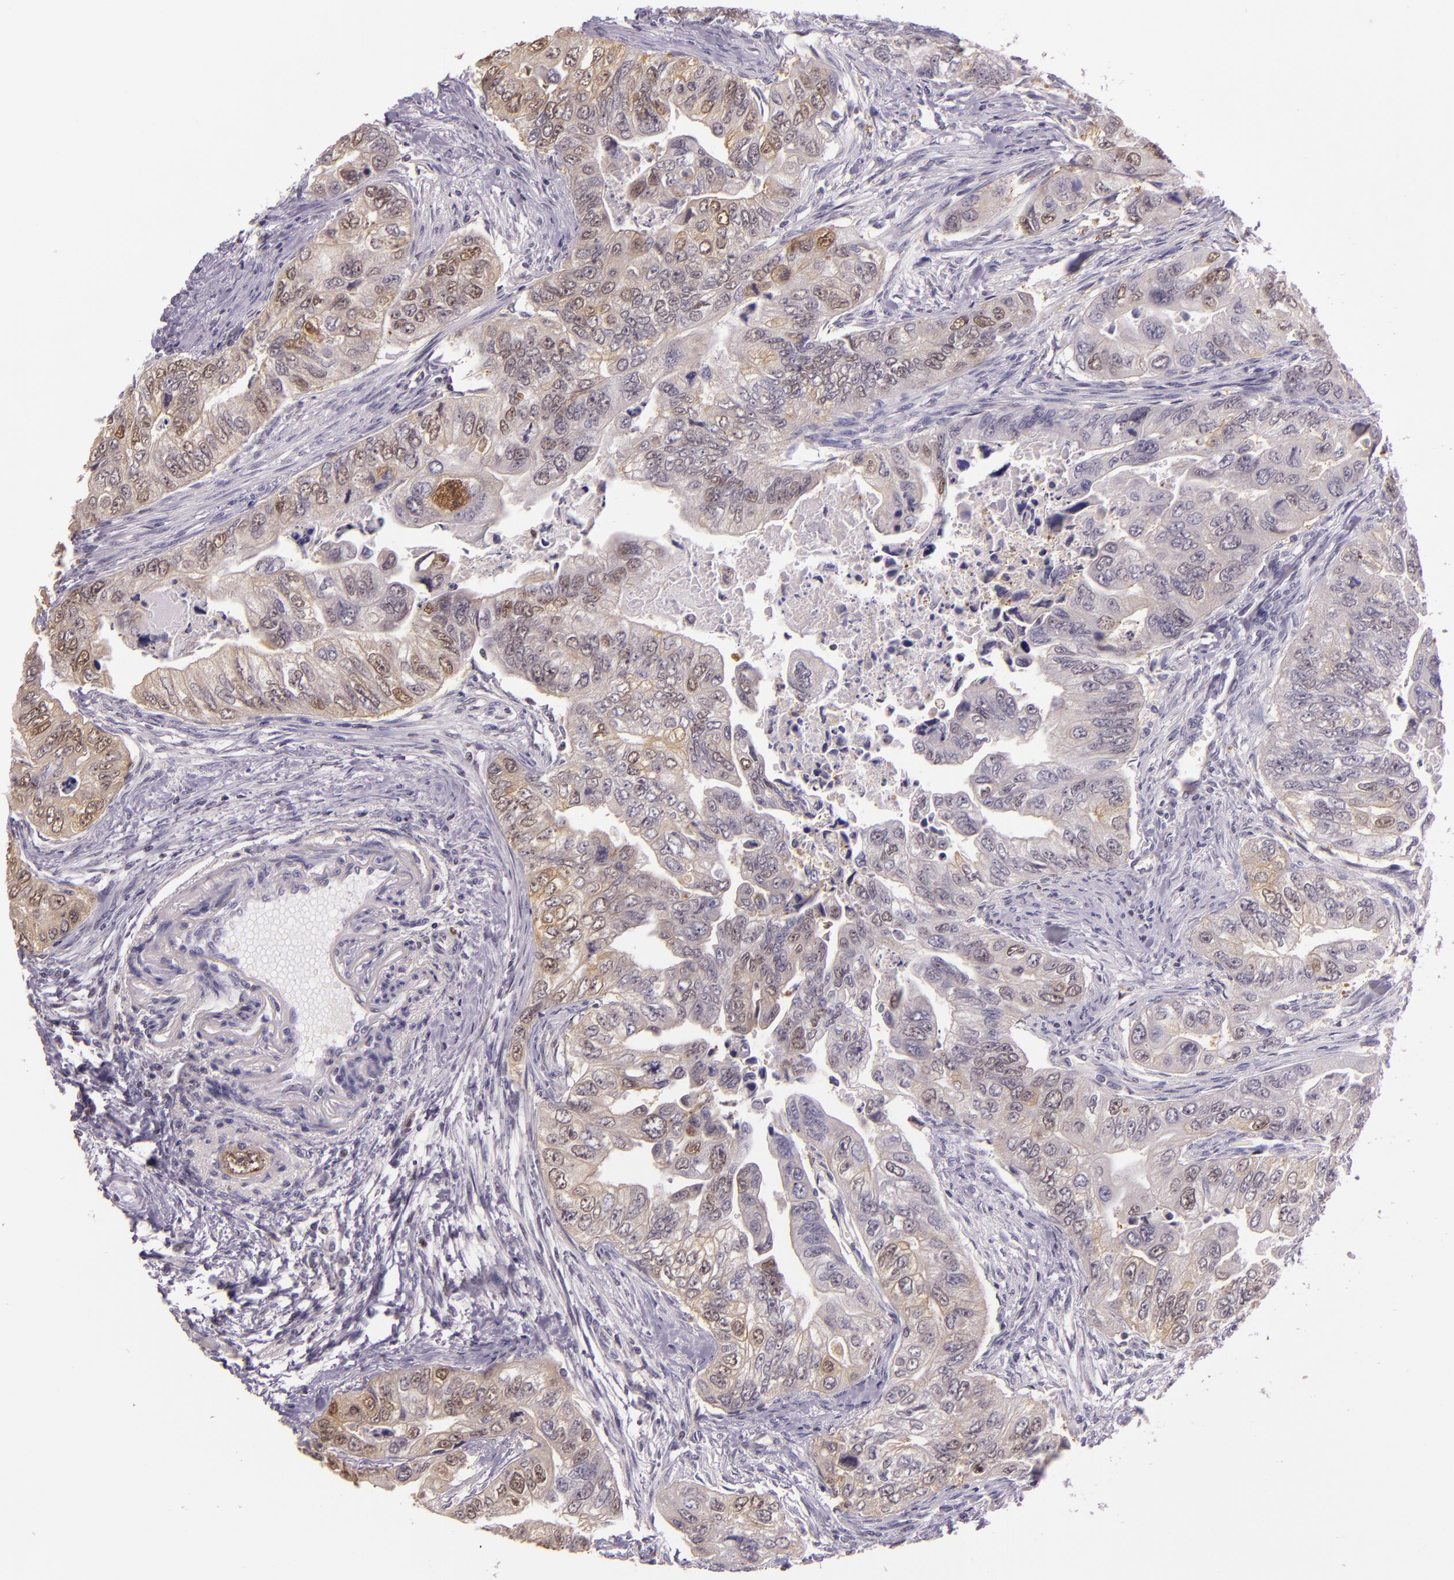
{"staining": {"intensity": "moderate", "quantity": "25%-75%", "location": "cytoplasmic/membranous,nuclear"}, "tissue": "colorectal cancer", "cell_type": "Tumor cells", "image_type": "cancer", "snomed": [{"axis": "morphology", "description": "Adenocarcinoma, NOS"}, {"axis": "topography", "description": "Colon"}], "caption": "The photomicrograph reveals a brown stain indicating the presence of a protein in the cytoplasmic/membranous and nuclear of tumor cells in adenocarcinoma (colorectal). The staining was performed using DAB (3,3'-diaminobenzidine) to visualize the protein expression in brown, while the nuclei were stained in blue with hematoxylin (Magnification: 20x).", "gene": "HSPA8", "patient": {"sex": "female", "age": 11}}